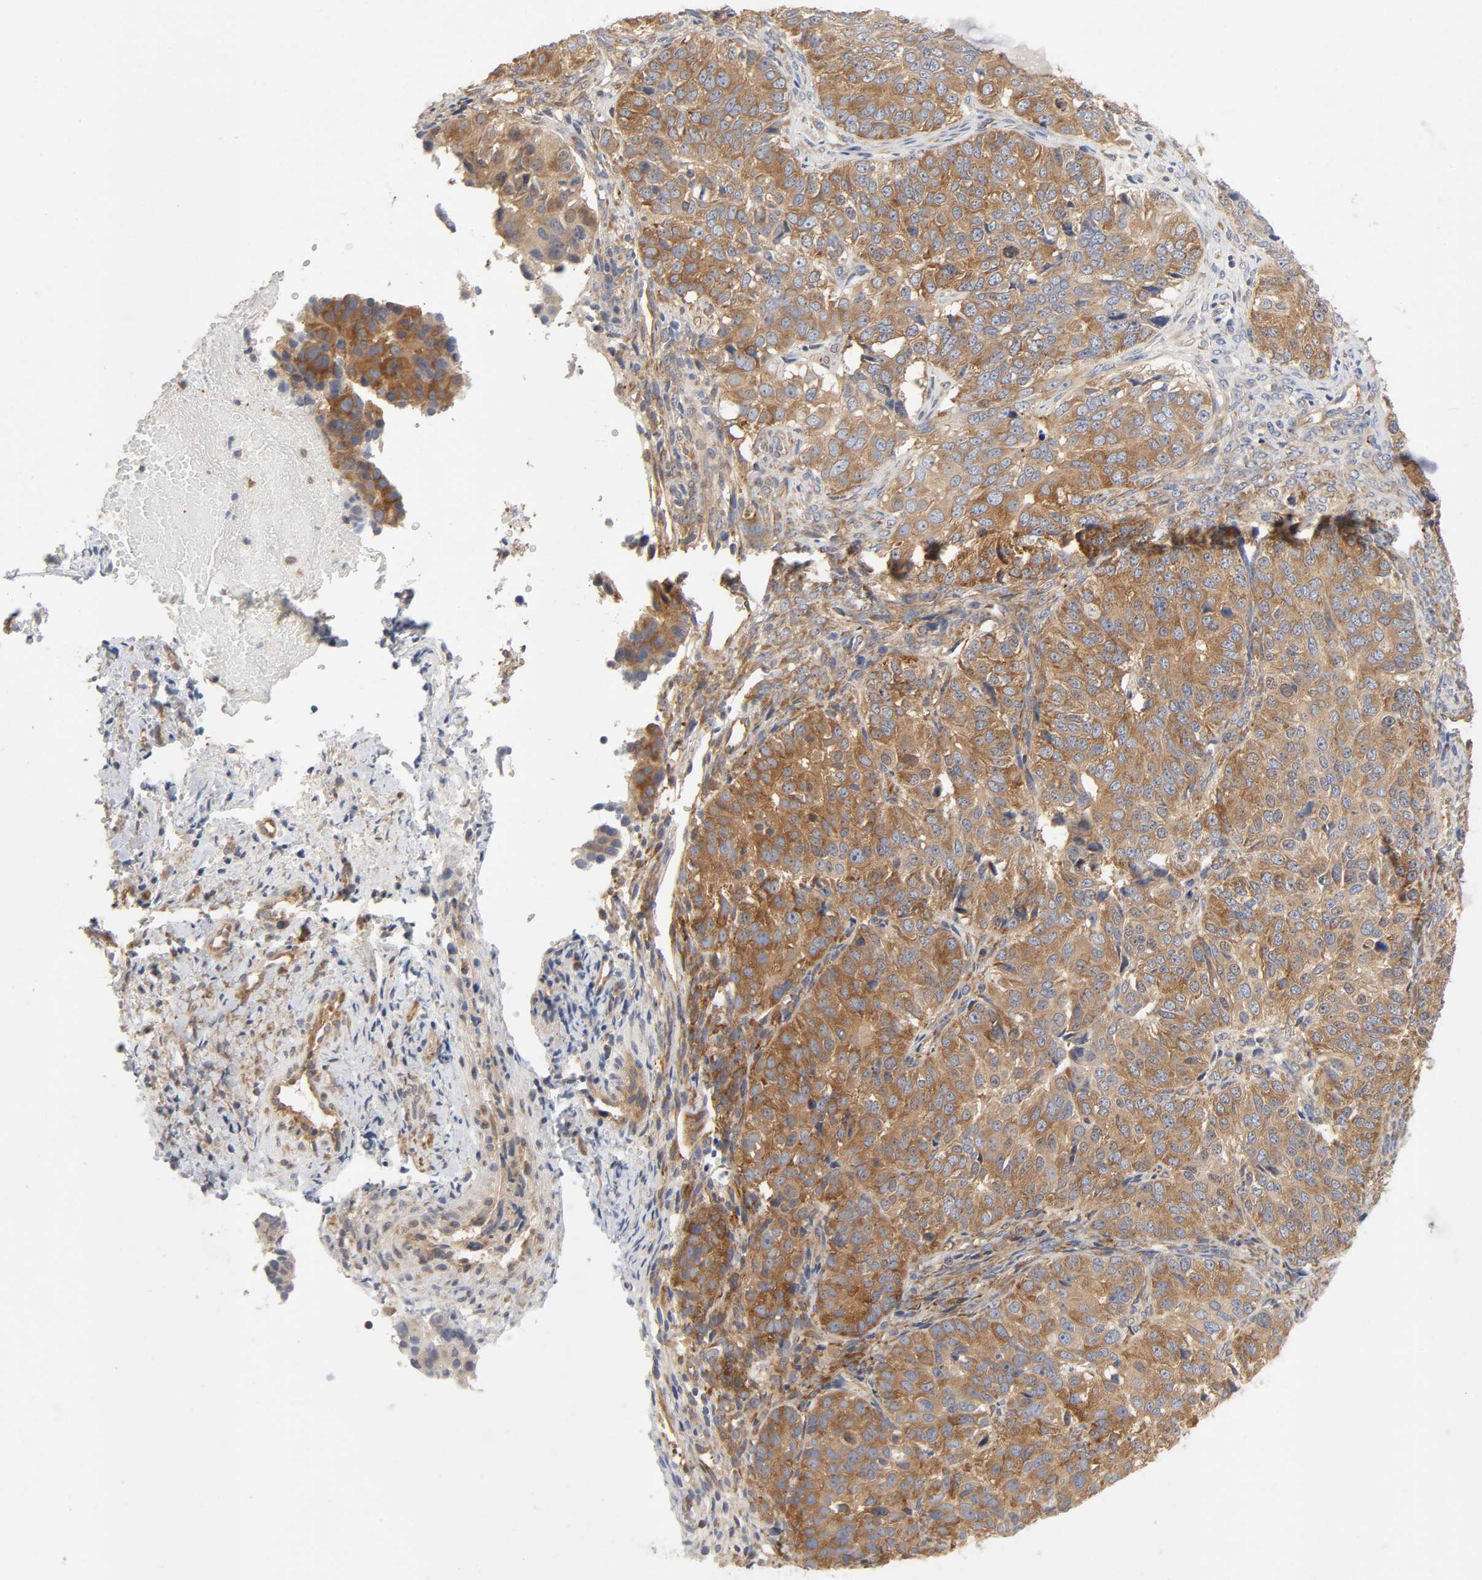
{"staining": {"intensity": "moderate", "quantity": ">75%", "location": "cytoplasmic/membranous"}, "tissue": "ovarian cancer", "cell_type": "Tumor cells", "image_type": "cancer", "snomed": [{"axis": "morphology", "description": "Carcinoma, endometroid"}, {"axis": "topography", "description": "Ovary"}], "caption": "Tumor cells show medium levels of moderate cytoplasmic/membranous staining in approximately >75% of cells in human ovarian endometroid carcinoma. The protein of interest is shown in brown color, while the nuclei are stained blue.", "gene": "SCHIP1", "patient": {"sex": "female", "age": 51}}